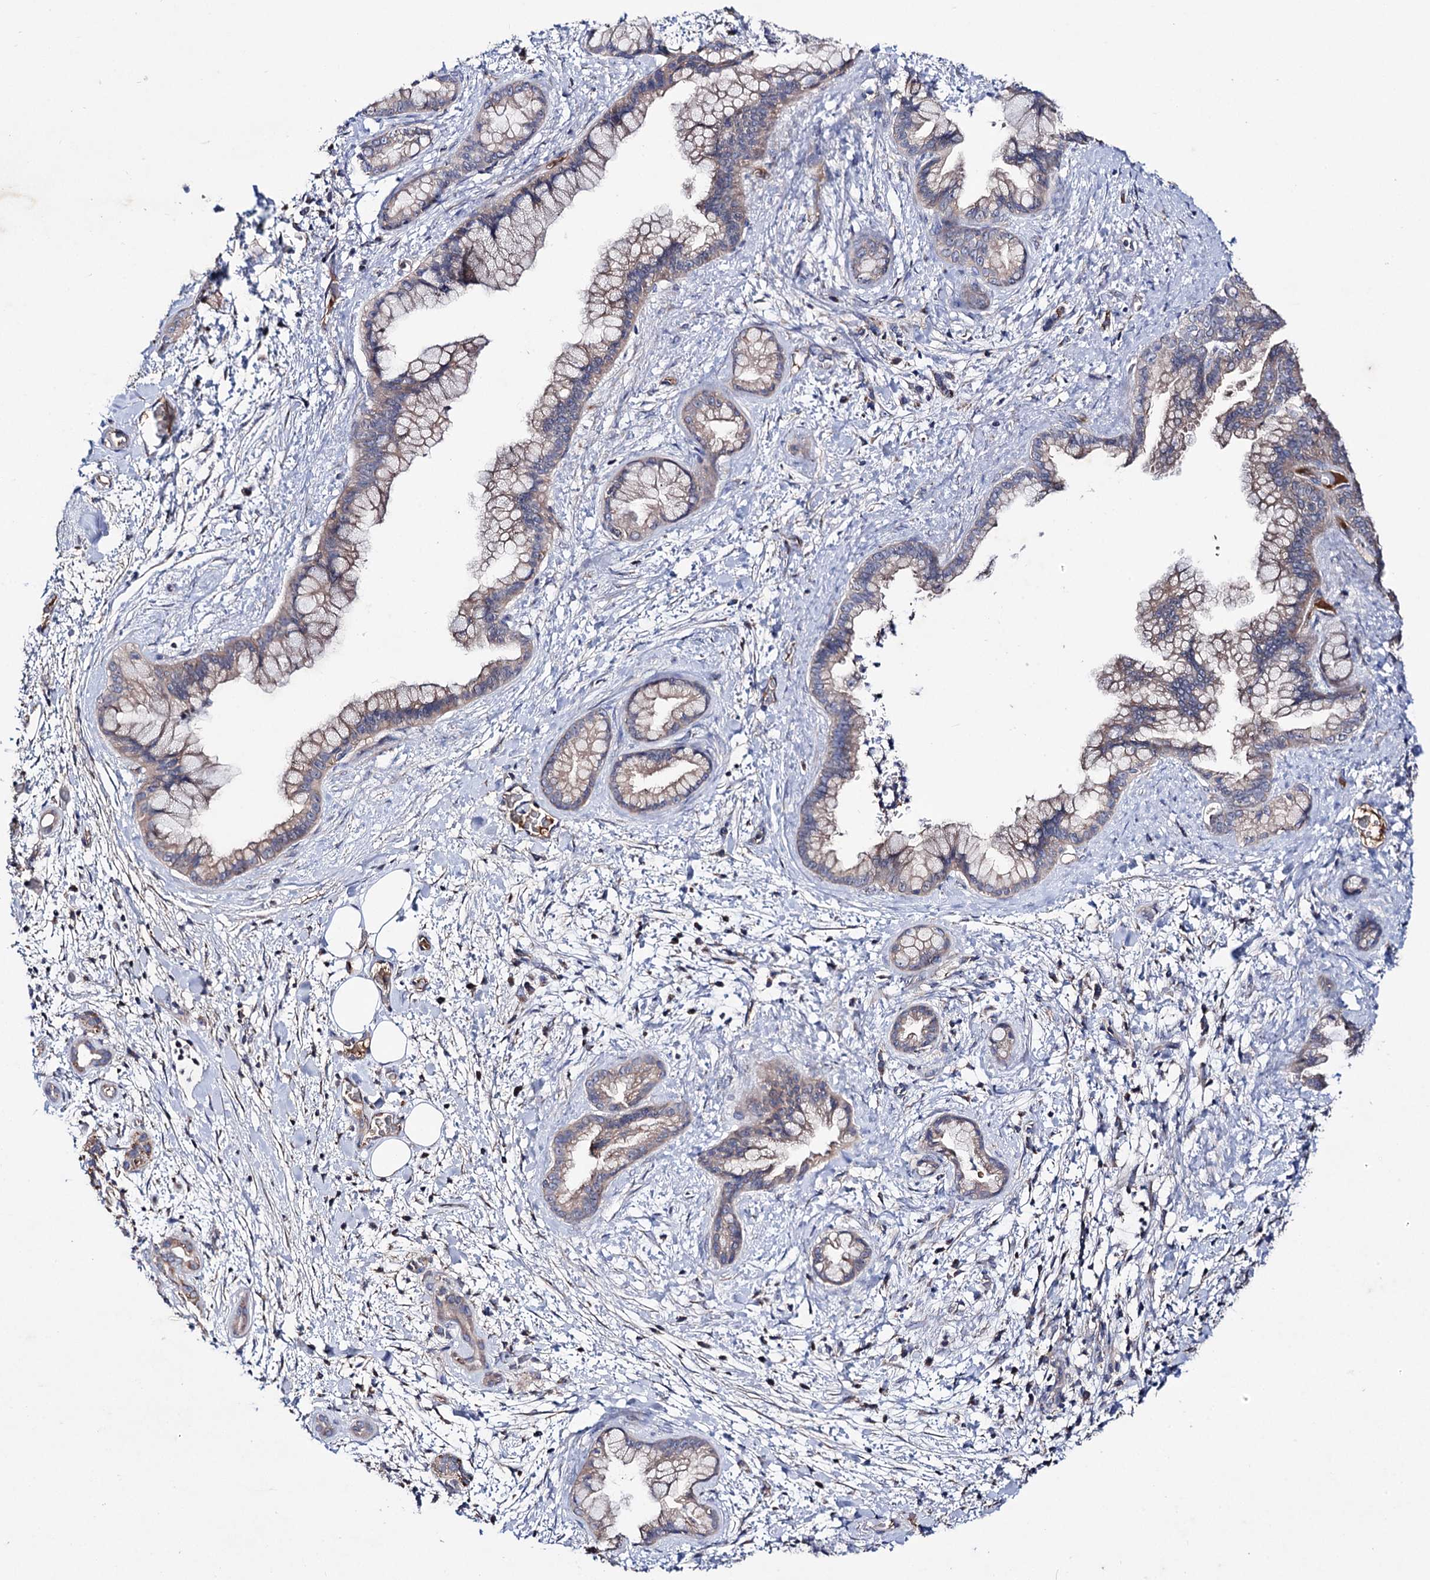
{"staining": {"intensity": "weak", "quantity": ">75%", "location": "cytoplasmic/membranous"}, "tissue": "pancreatic cancer", "cell_type": "Tumor cells", "image_type": "cancer", "snomed": [{"axis": "morphology", "description": "Adenocarcinoma, NOS"}, {"axis": "topography", "description": "Pancreas"}], "caption": "Adenocarcinoma (pancreatic) was stained to show a protein in brown. There is low levels of weak cytoplasmic/membranous expression in approximately >75% of tumor cells.", "gene": "CLPB", "patient": {"sex": "female", "age": 78}}